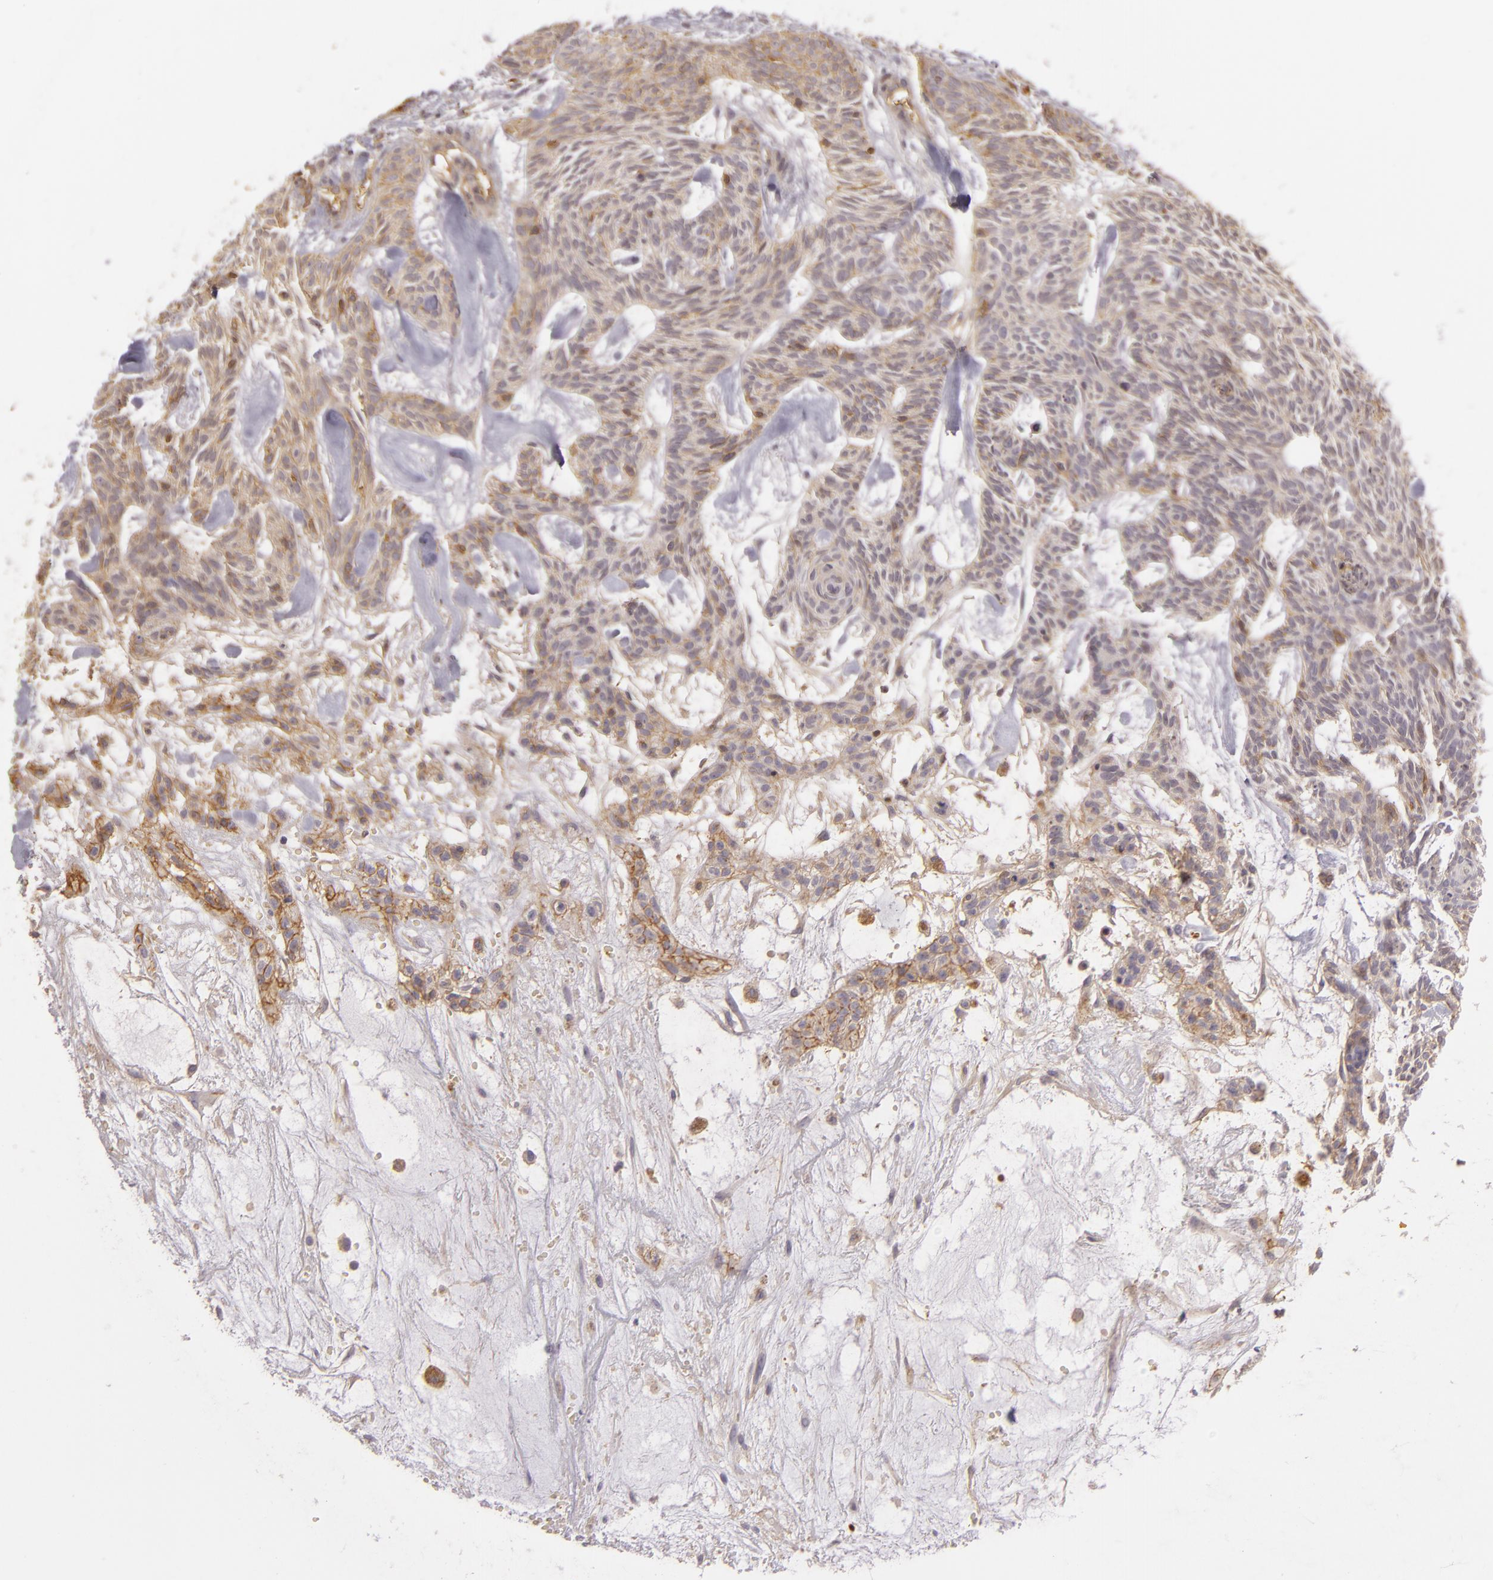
{"staining": {"intensity": "weak", "quantity": ">75%", "location": "cytoplasmic/membranous"}, "tissue": "skin cancer", "cell_type": "Tumor cells", "image_type": "cancer", "snomed": [{"axis": "morphology", "description": "Basal cell carcinoma"}, {"axis": "topography", "description": "Skin"}], "caption": "Skin basal cell carcinoma stained with a protein marker exhibits weak staining in tumor cells.", "gene": "CD59", "patient": {"sex": "male", "age": 75}}